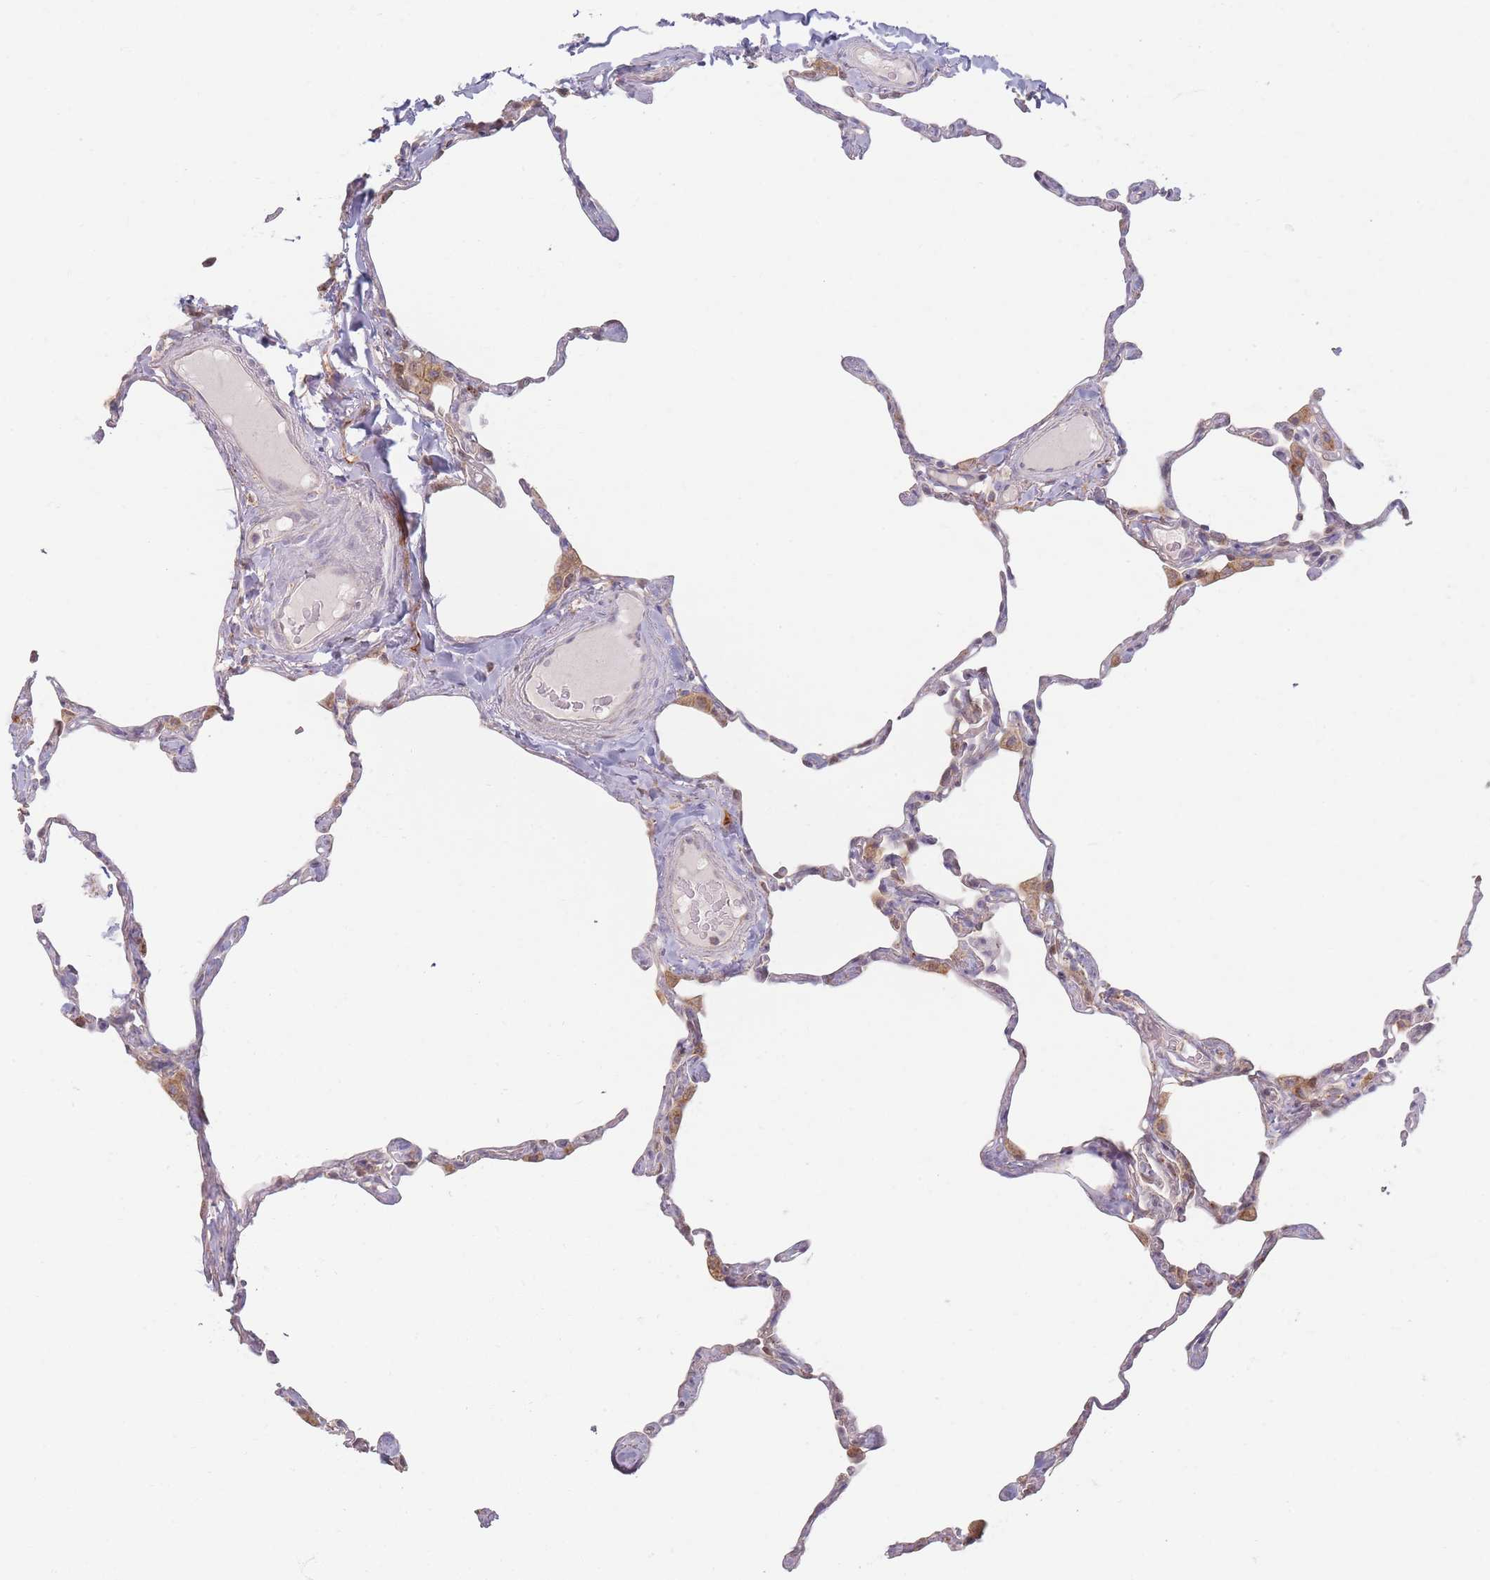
{"staining": {"intensity": "negative", "quantity": "none", "location": "none"}, "tissue": "lung", "cell_type": "Alveolar cells", "image_type": "normal", "snomed": [{"axis": "morphology", "description": "Normal tissue, NOS"}, {"axis": "topography", "description": "Lung"}], "caption": "The image demonstrates no significant positivity in alveolar cells of lung. The staining was performed using DAB to visualize the protein expression in brown, while the nuclei were stained in blue with hematoxylin (Magnification: 20x).", "gene": "ESRP2", "patient": {"sex": "male", "age": 65}}